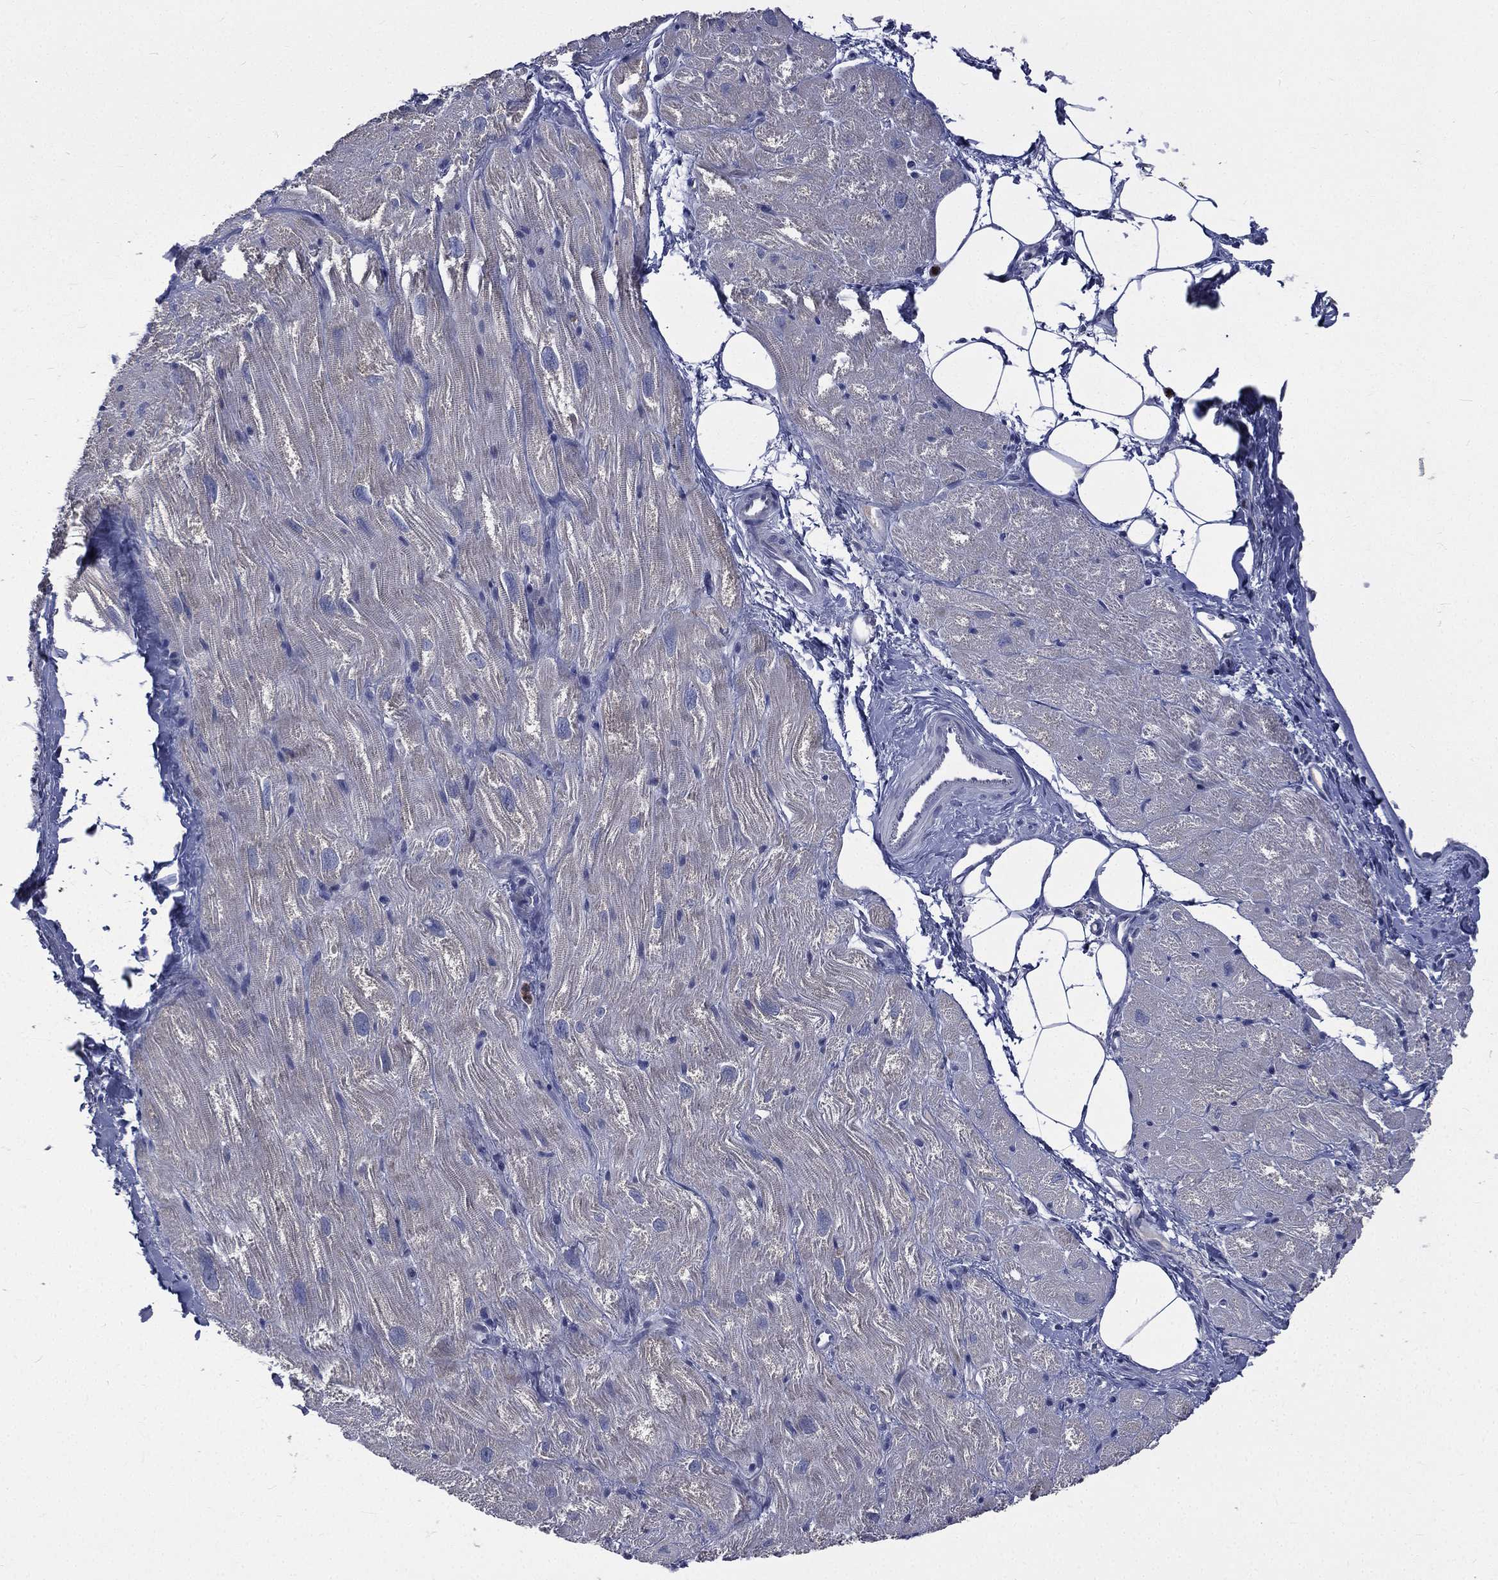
{"staining": {"intensity": "negative", "quantity": "none", "location": "none"}, "tissue": "heart muscle", "cell_type": "Cardiomyocytes", "image_type": "normal", "snomed": [{"axis": "morphology", "description": "Normal tissue, NOS"}, {"axis": "topography", "description": "Heart"}], "caption": "Heart muscle was stained to show a protein in brown. There is no significant positivity in cardiomyocytes. (DAB (3,3'-diaminobenzidine) immunohistochemistry visualized using brightfield microscopy, high magnification).", "gene": "CA12", "patient": {"sex": "male", "age": 62}}